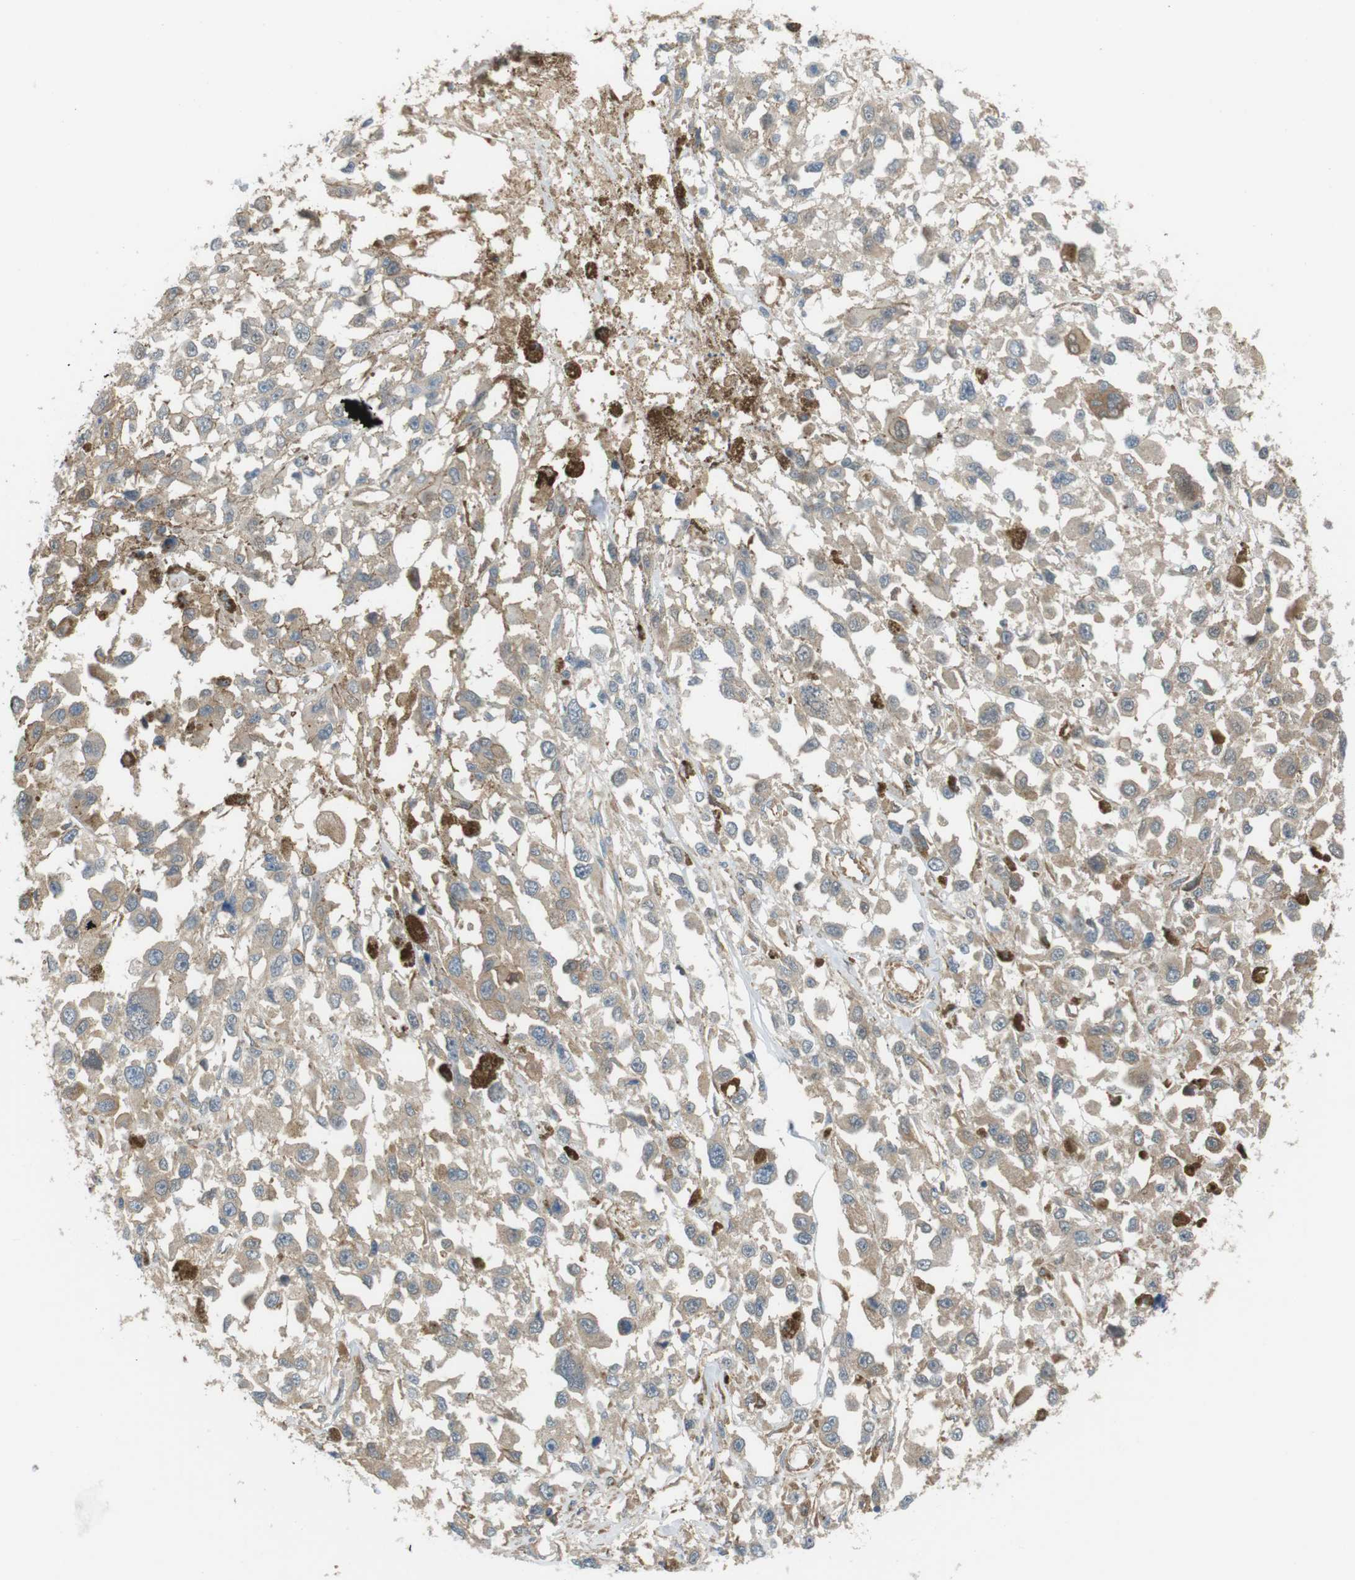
{"staining": {"intensity": "weak", "quantity": ">75%", "location": "cytoplasmic/membranous"}, "tissue": "melanoma", "cell_type": "Tumor cells", "image_type": "cancer", "snomed": [{"axis": "morphology", "description": "Malignant melanoma, Metastatic site"}, {"axis": "topography", "description": "Lymph node"}], "caption": "IHC of melanoma displays low levels of weak cytoplasmic/membranous expression in approximately >75% of tumor cells.", "gene": "PEPD", "patient": {"sex": "male", "age": 59}}